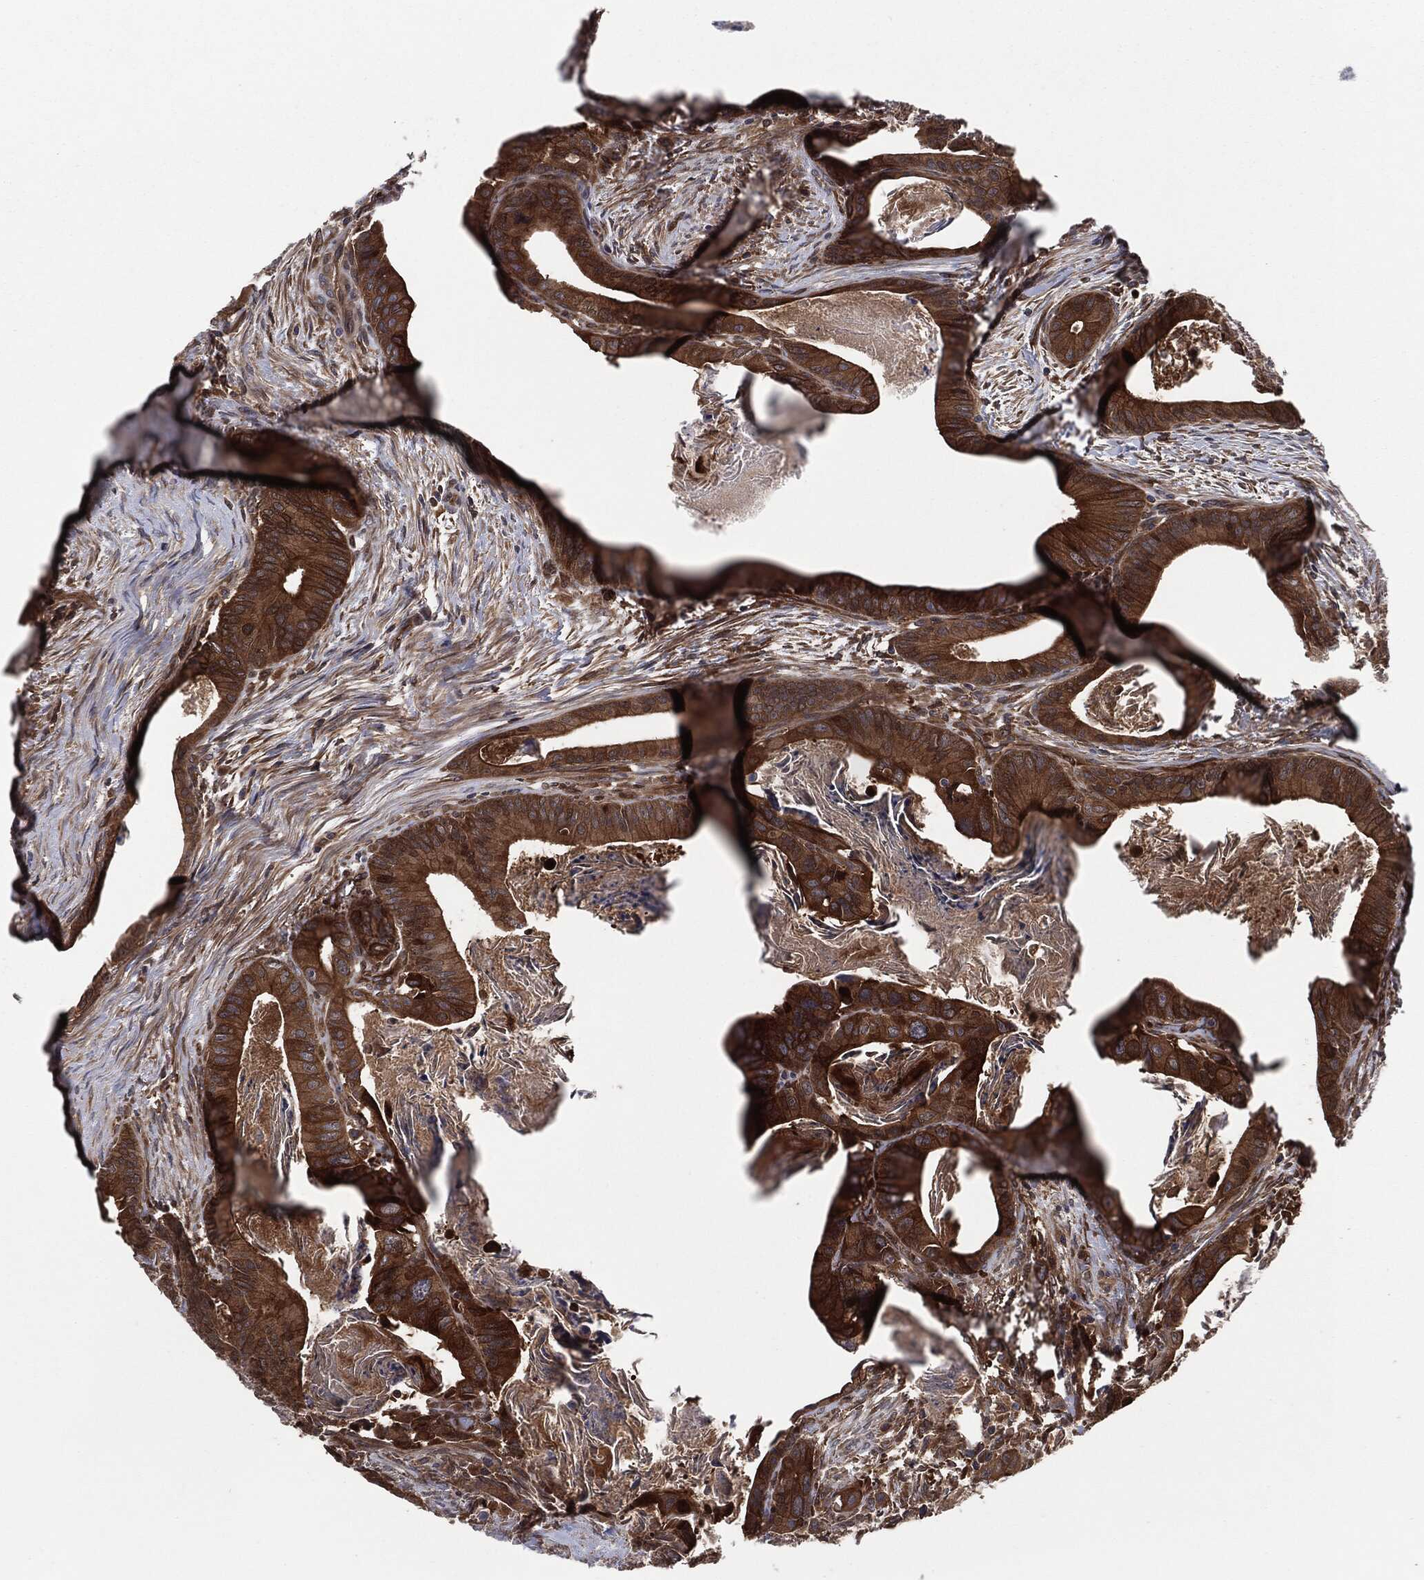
{"staining": {"intensity": "strong", "quantity": "25%-75%", "location": "cytoplasmic/membranous"}, "tissue": "colorectal cancer", "cell_type": "Tumor cells", "image_type": "cancer", "snomed": [{"axis": "morphology", "description": "Adenocarcinoma, NOS"}, {"axis": "topography", "description": "Rectum"}], "caption": "Colorectal cancer (adenocarcinoma) tissue displays strong cytoplasmic/membranous expression in about 25%-75% of tumor cells, visualized by immunohistochemistry. (DAB (3,3'-diaminobenzidine) IHC with brightfield microscopy, high magnification).", "gene": "XPNPEP1", "patient": {"sex": "male", "age": 64}}